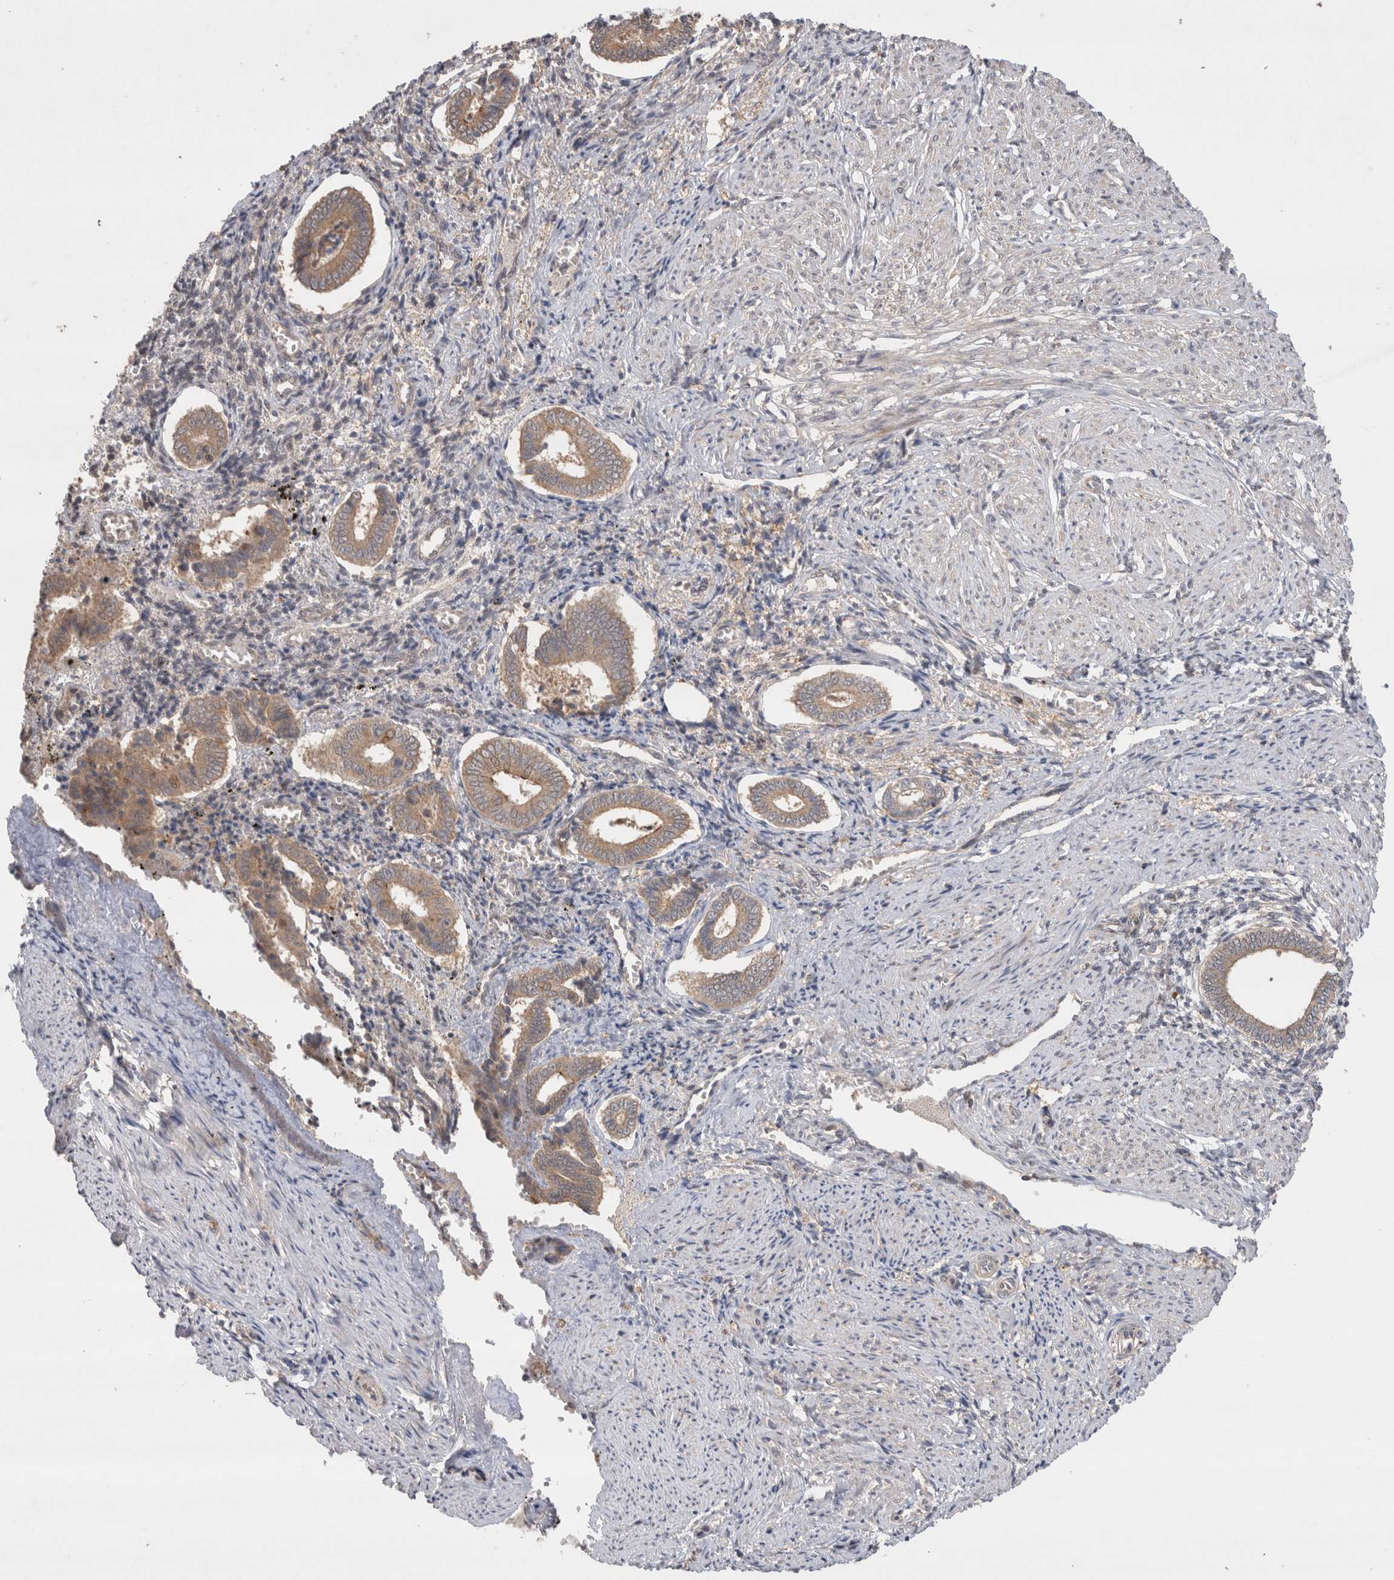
{"staining": {"intensity": "negative", "quantity": "none", "location": "none"}, "tissue": "endometrium", "cell_type": "Cells in endometrial stroma", "image_type": "normal", "snomed": [{"axis": "morphology", "description": "Normal tissue, NOS"}, {"axis": "topography", "description": "Endometrium"}], "caption": "Protein analysis of normal endometrium exhibits no significant staining in cells in endometrial stroma.", "gene": "SLC29A1", "patient": {"sex": "female", "age": 42}}